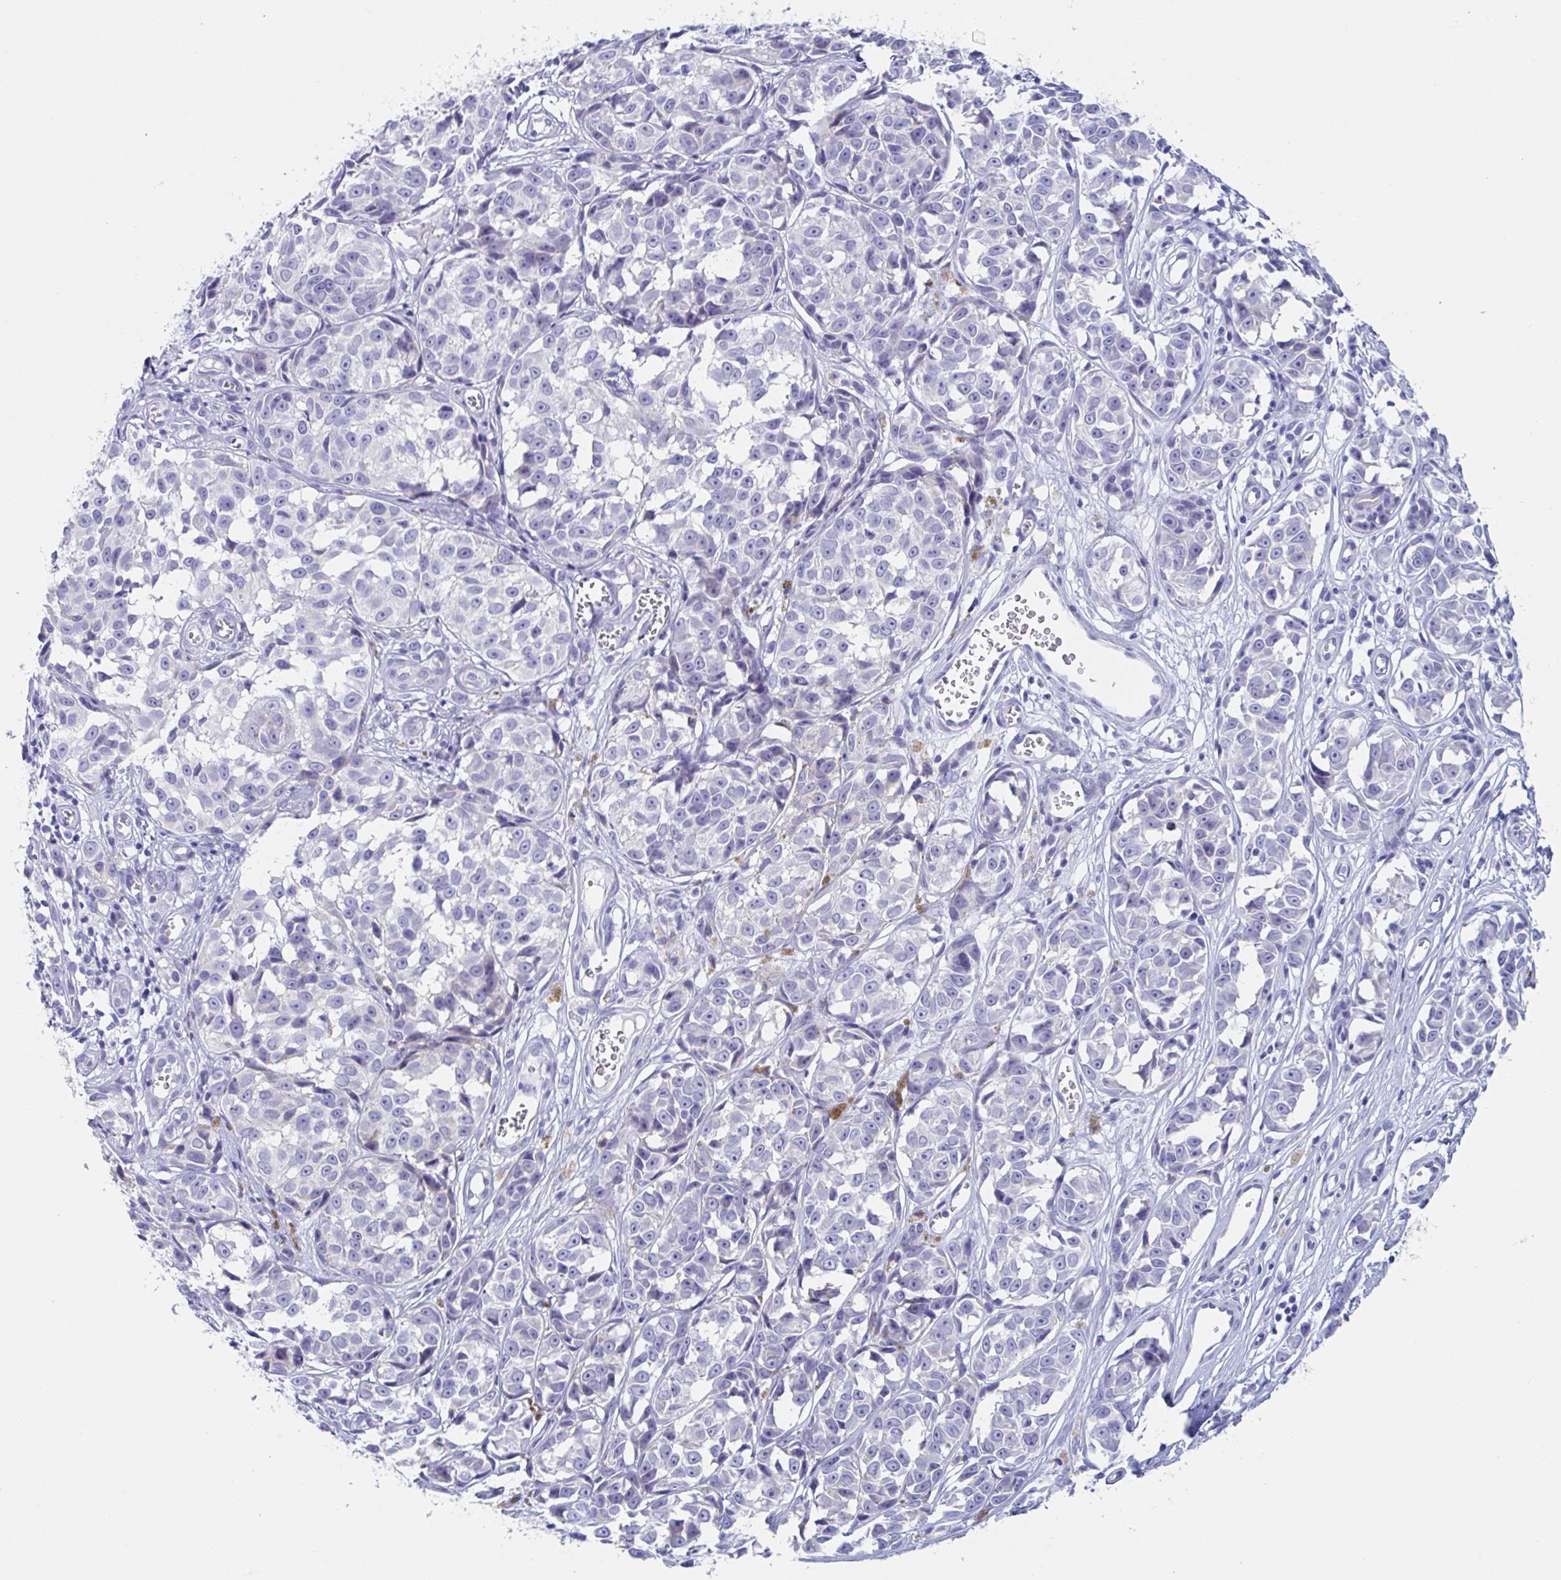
{"staining": {"intensity": "negative", "quantity": "none", "location": "none"}, "tissue": "melanoma", "cell_type": "Tumor cells", "image_type": "cancer", "snomed": [{"axis": "morphology", "description": "Malignant melanoma, NOS"}, {"axis": "topography", "description": "Skin"}], "caption": "Immunohistochemical staining of human melanoma displays no significant staining in tumor cells. Brightfield microscopy of IHC stained with DAB (brown) and hematoxylin (blue), captured at high magnification.", "gene": "ZPBP", "patient": {"sex": "male", "age": 73}}